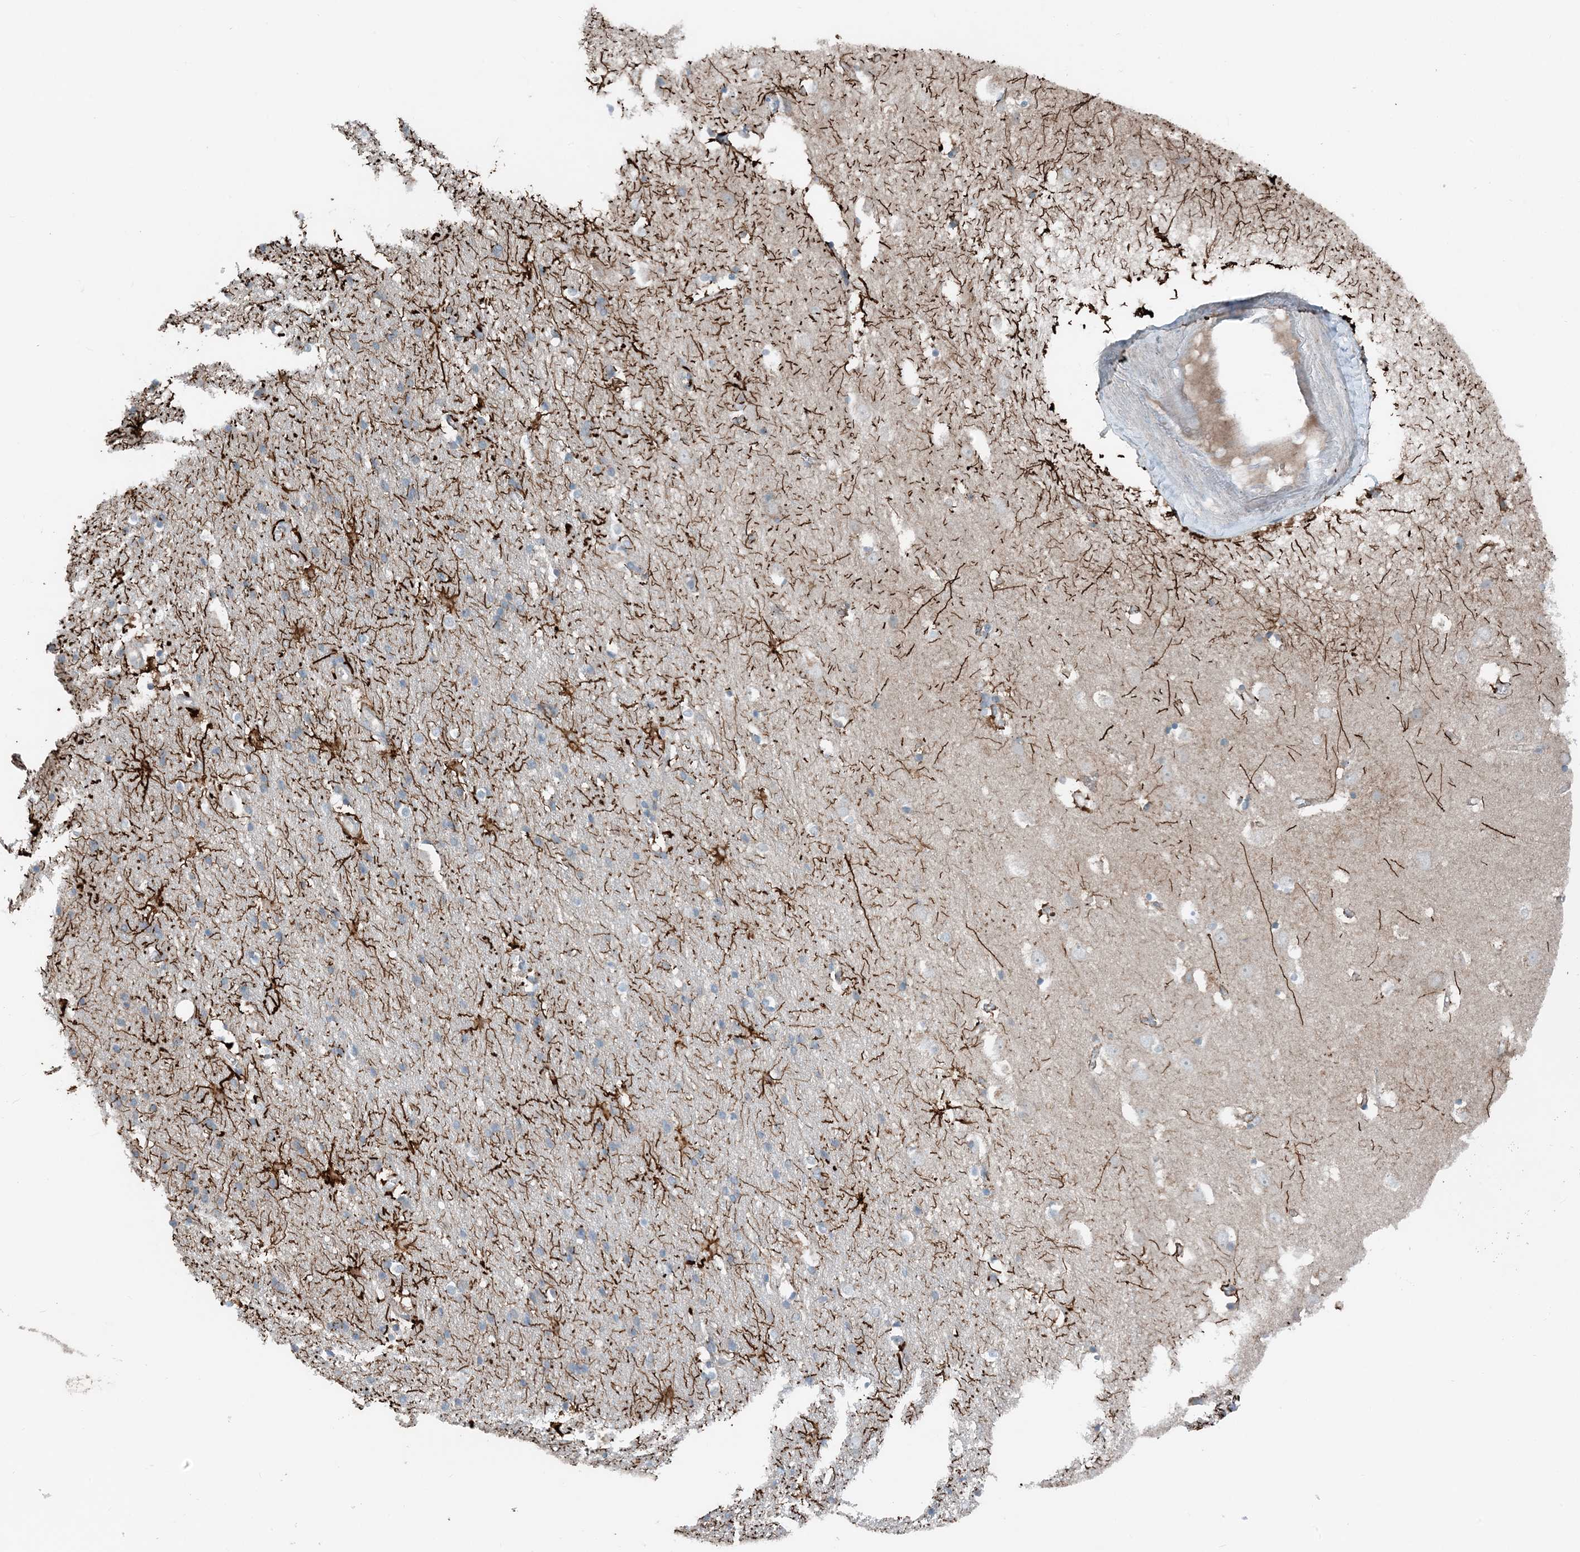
{"staining": {"intensity": "negative", "quantity": "none", "location": "none"}, "tissue": "cerebral cortex", "cell_type": "Endothelial cells", "image_type": "normal", "snomed": [{"axis": "morphology", "description": "Normal tissue, NOS"}, {"axis": "topography", "description": "Cerebral cortex"}], "caption": "Endothelial cells are negative for protein expression in benign human cerebral cortex. (Stains: DAB IHC with hematoxylin counter stain, Microscopy: brightfield microscopy at high magnification).", "gene": "MITD1", "patient": {"sex": "male", "age": 54}}